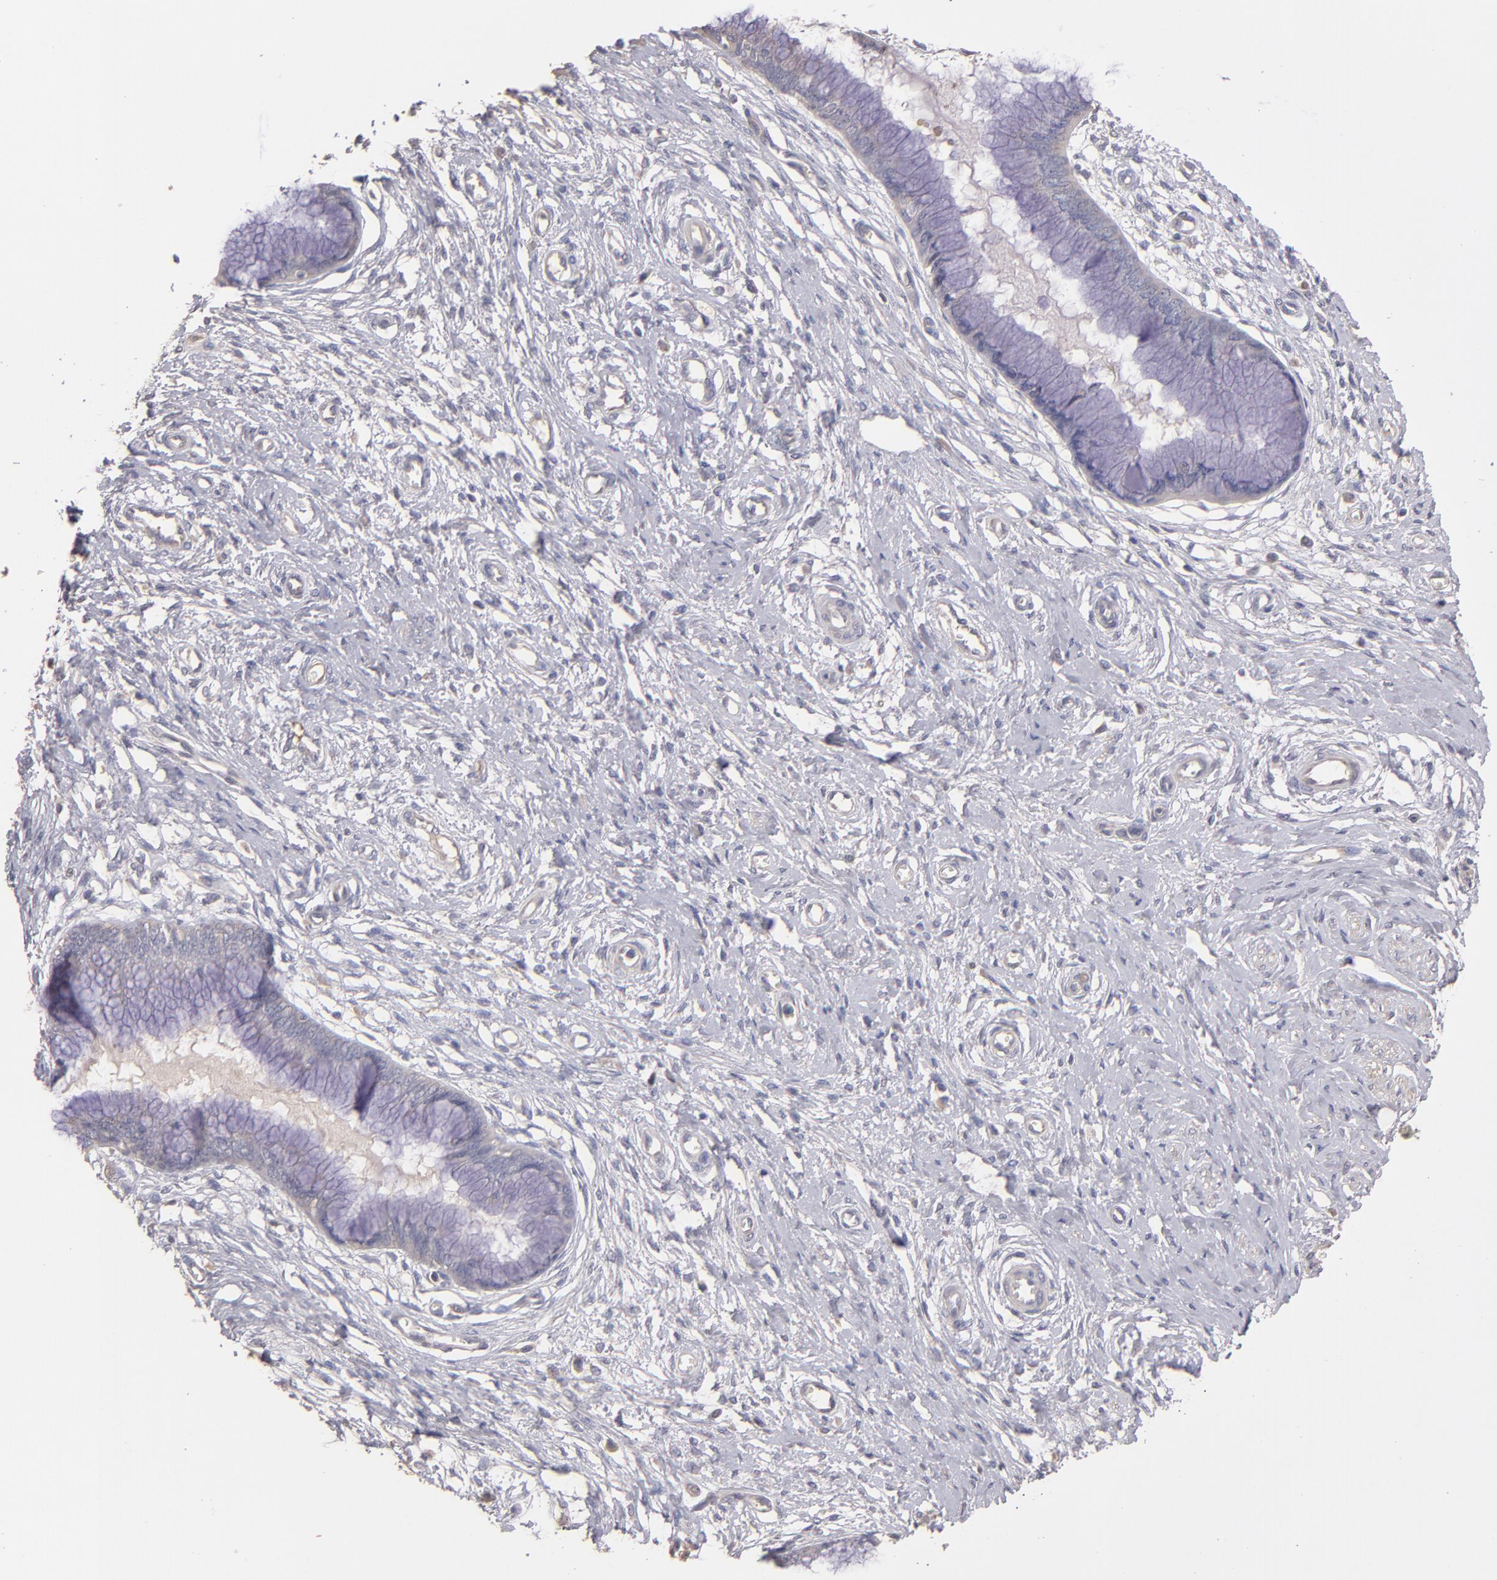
{"staining": {"intensity": "weak", "quantity": "<25%", "location": "cytoplasmic/membranous"}, "tissue": "cervix", "cell_type": "Glandular cells", "image_type": "normal", "snomed": [{"axis": "morphology", "description": "Normal tissue, NOS"}, {"axis": "topography", "description": "Cervix"}], "caption": "Image shows no protein expression in glandular cells of benign cervix.", "gene": "GNAZ", "patient": {"sex": "female", "age": 55}}